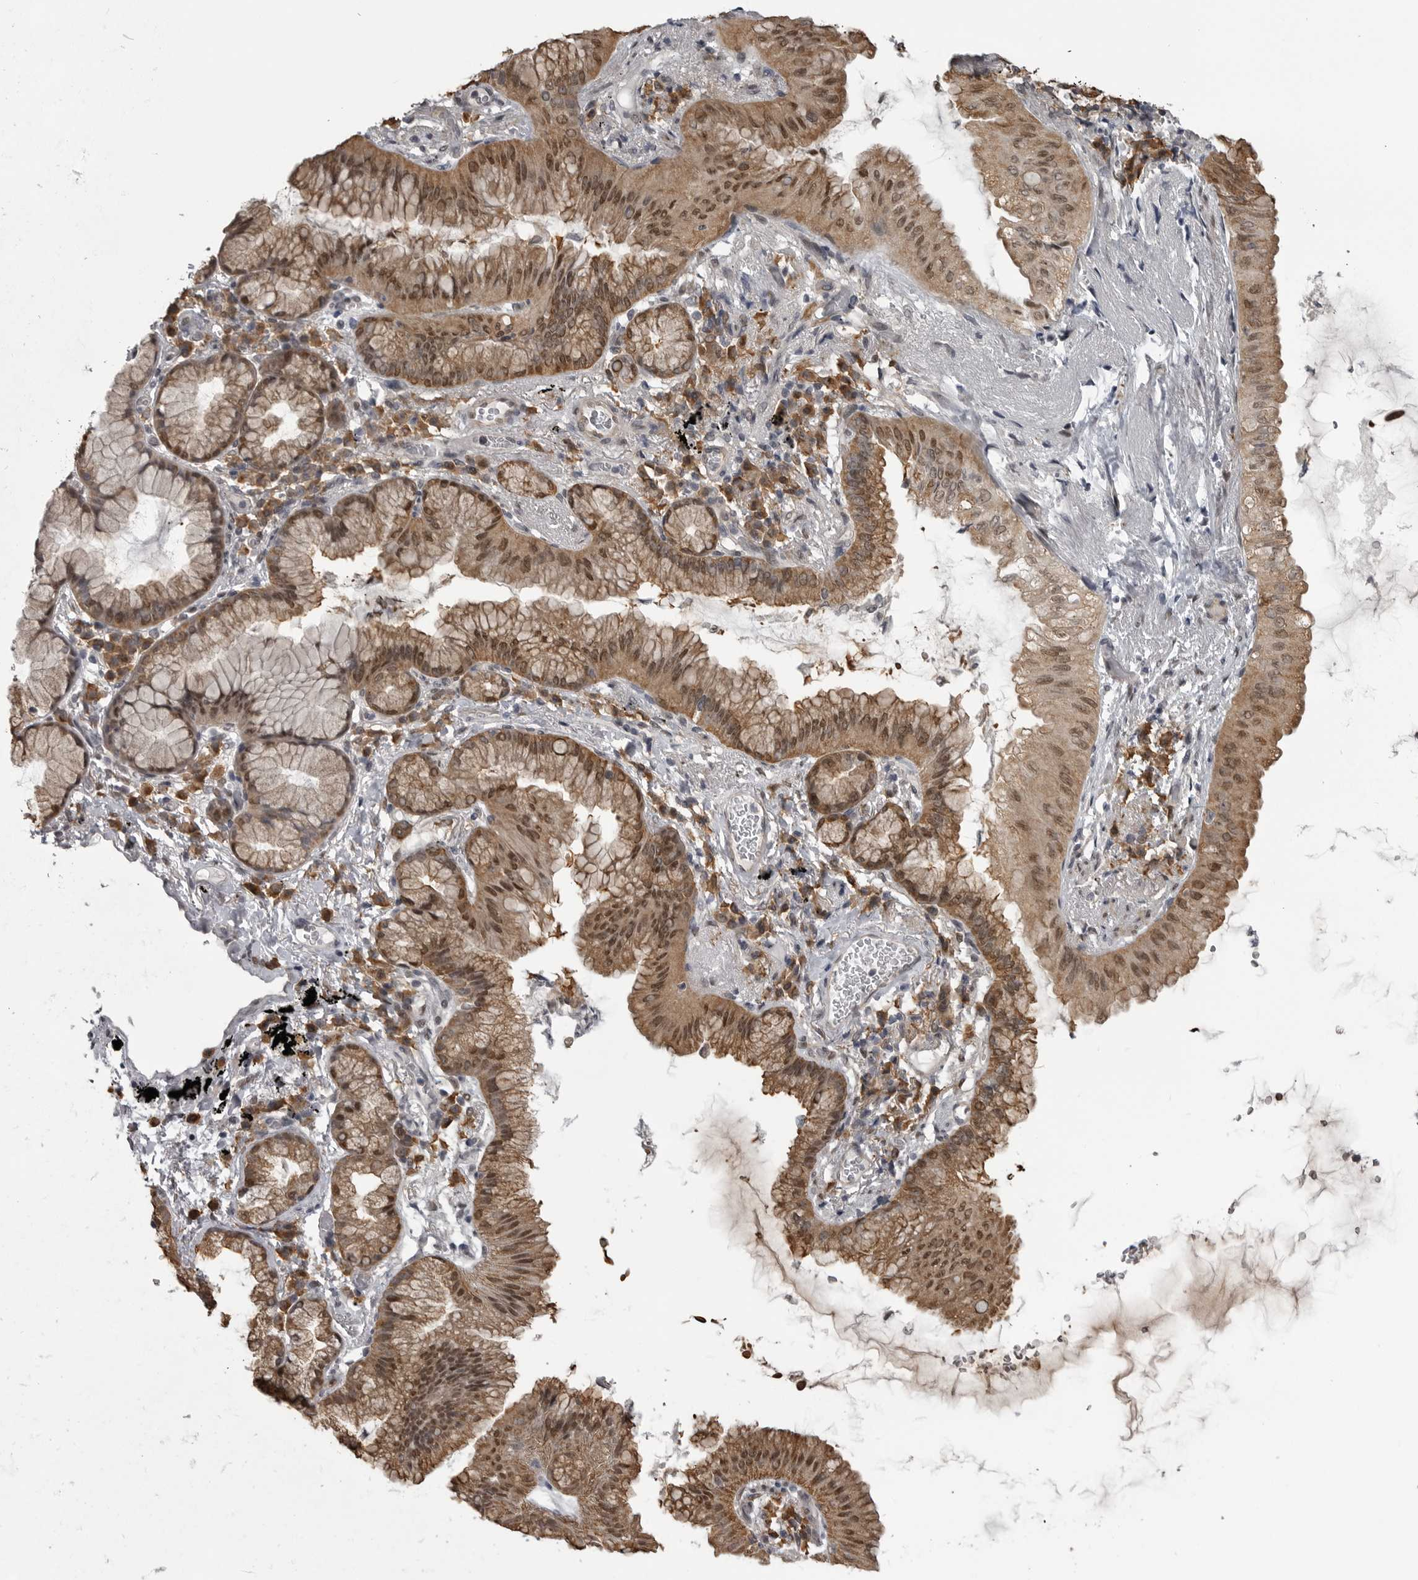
{"staining": {"intensity": "moderate", "quantity": ">75%", "location": "cytoplasmic/membranous,nuclear"}, "tissue": "lung cancer", "cell_type": "Tumor cells", "image_type": "cancer", "snomed": [{"axis": "morphology", "description": "Adenocarcinoma, NOS"}, {"axis": "topography", "description": "Lung"}], "caption": "An IHC histopathology image of neoplastic tissue is shown. Protein staining in brown shows moderate cytoplasmic/membranous and nuclear positivity in lung cancer (adenocarcinoma) within tumor cells.", "gene": "SNX16", "patient": {"sex": "female", "age": 70}}